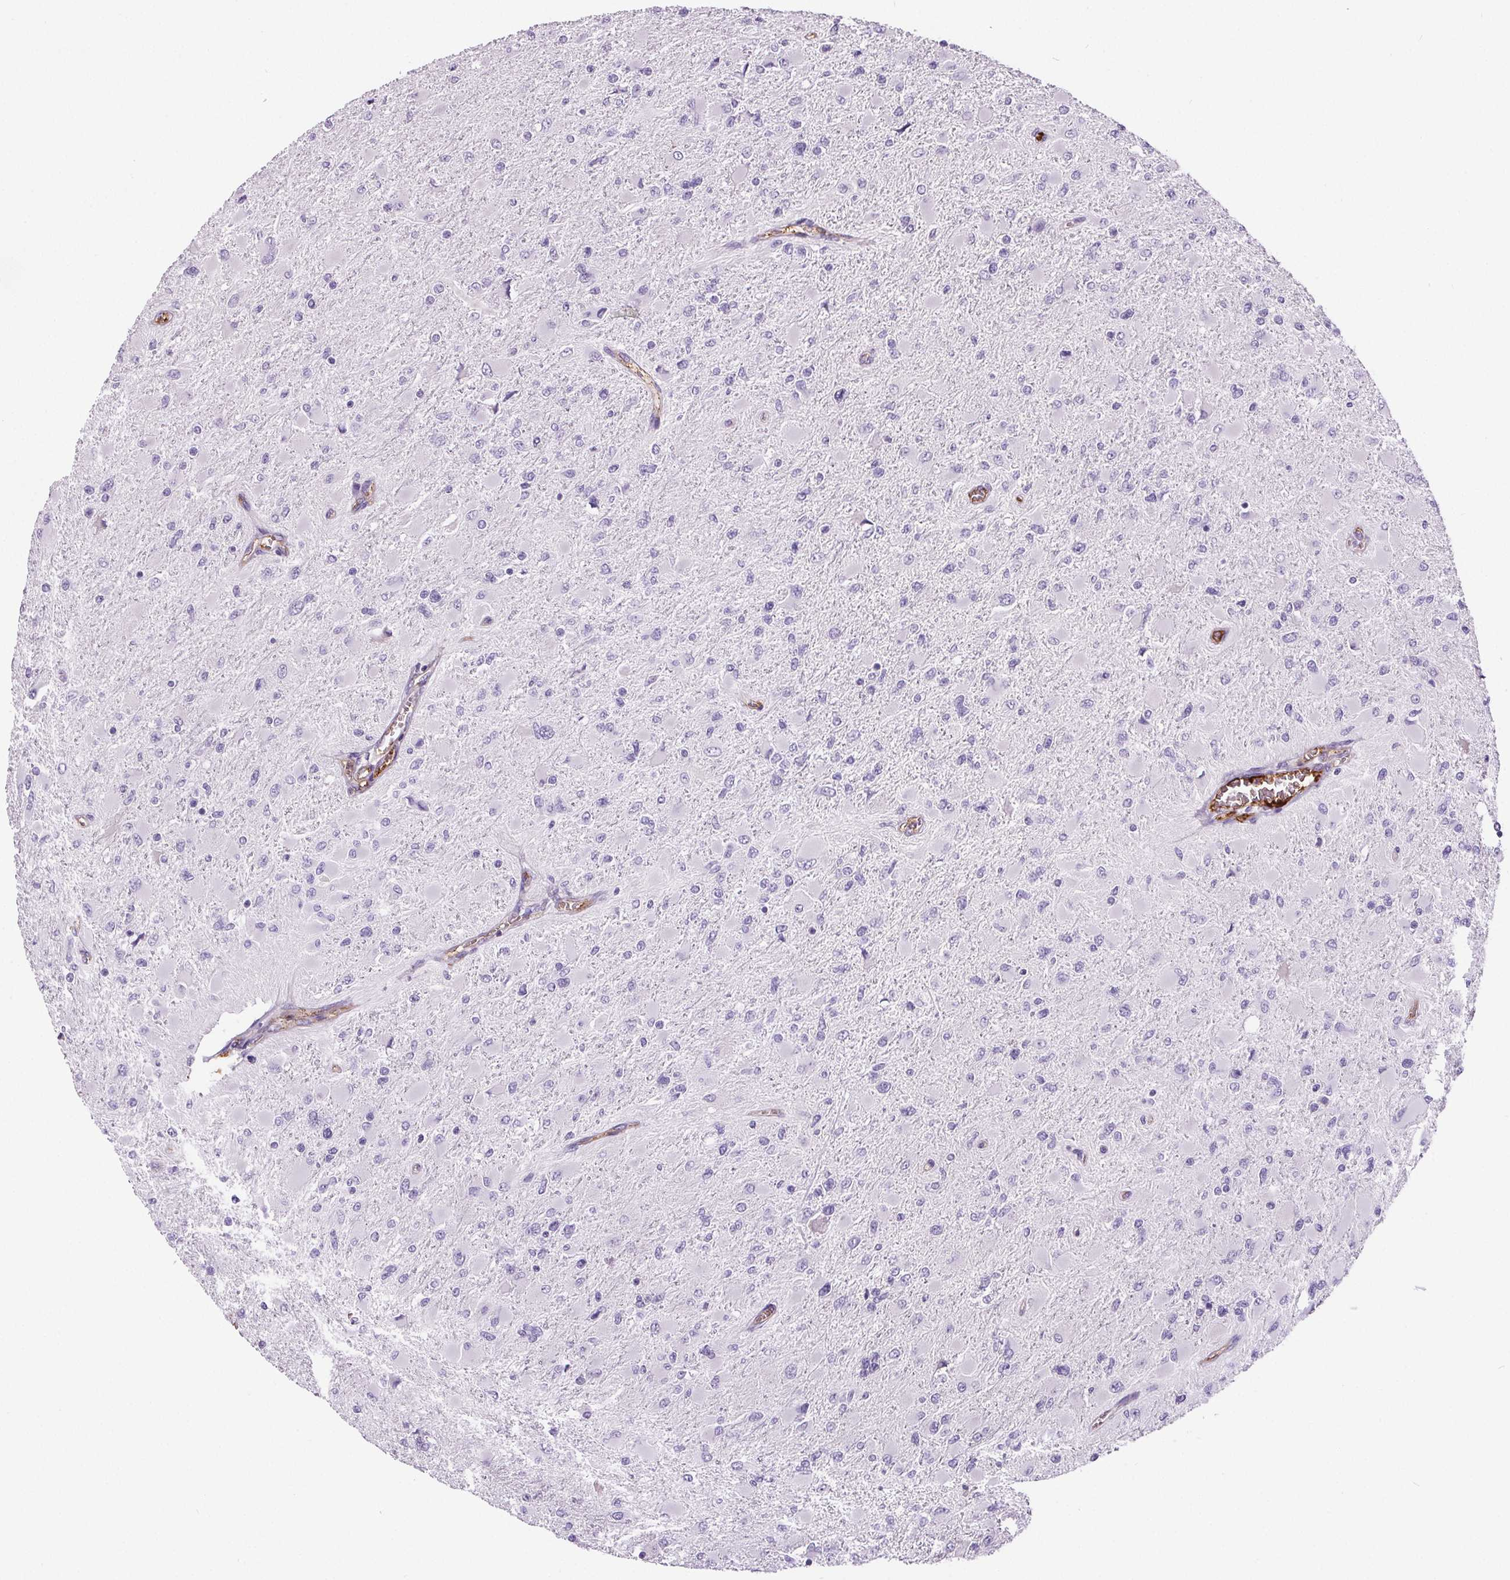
{"staining": {"intensity": "negative", "quantity": "none", "location": "none"}, "tissue": "glioma", "cell_type": "Tumor cells", "image_type": "cancer", "snomed": [{"axis": "morphology", "description": "Glioma, malignant, High grade"}, {"axis": "topography", "description": "Cerebral cortex"}], "caption": "High-grade glioma (malignant) was stained to show a protein in brown. There is no significant positivity in tumor cells.", "gene": "CD5L", "patient": {"sex": "female", "age": 36}}